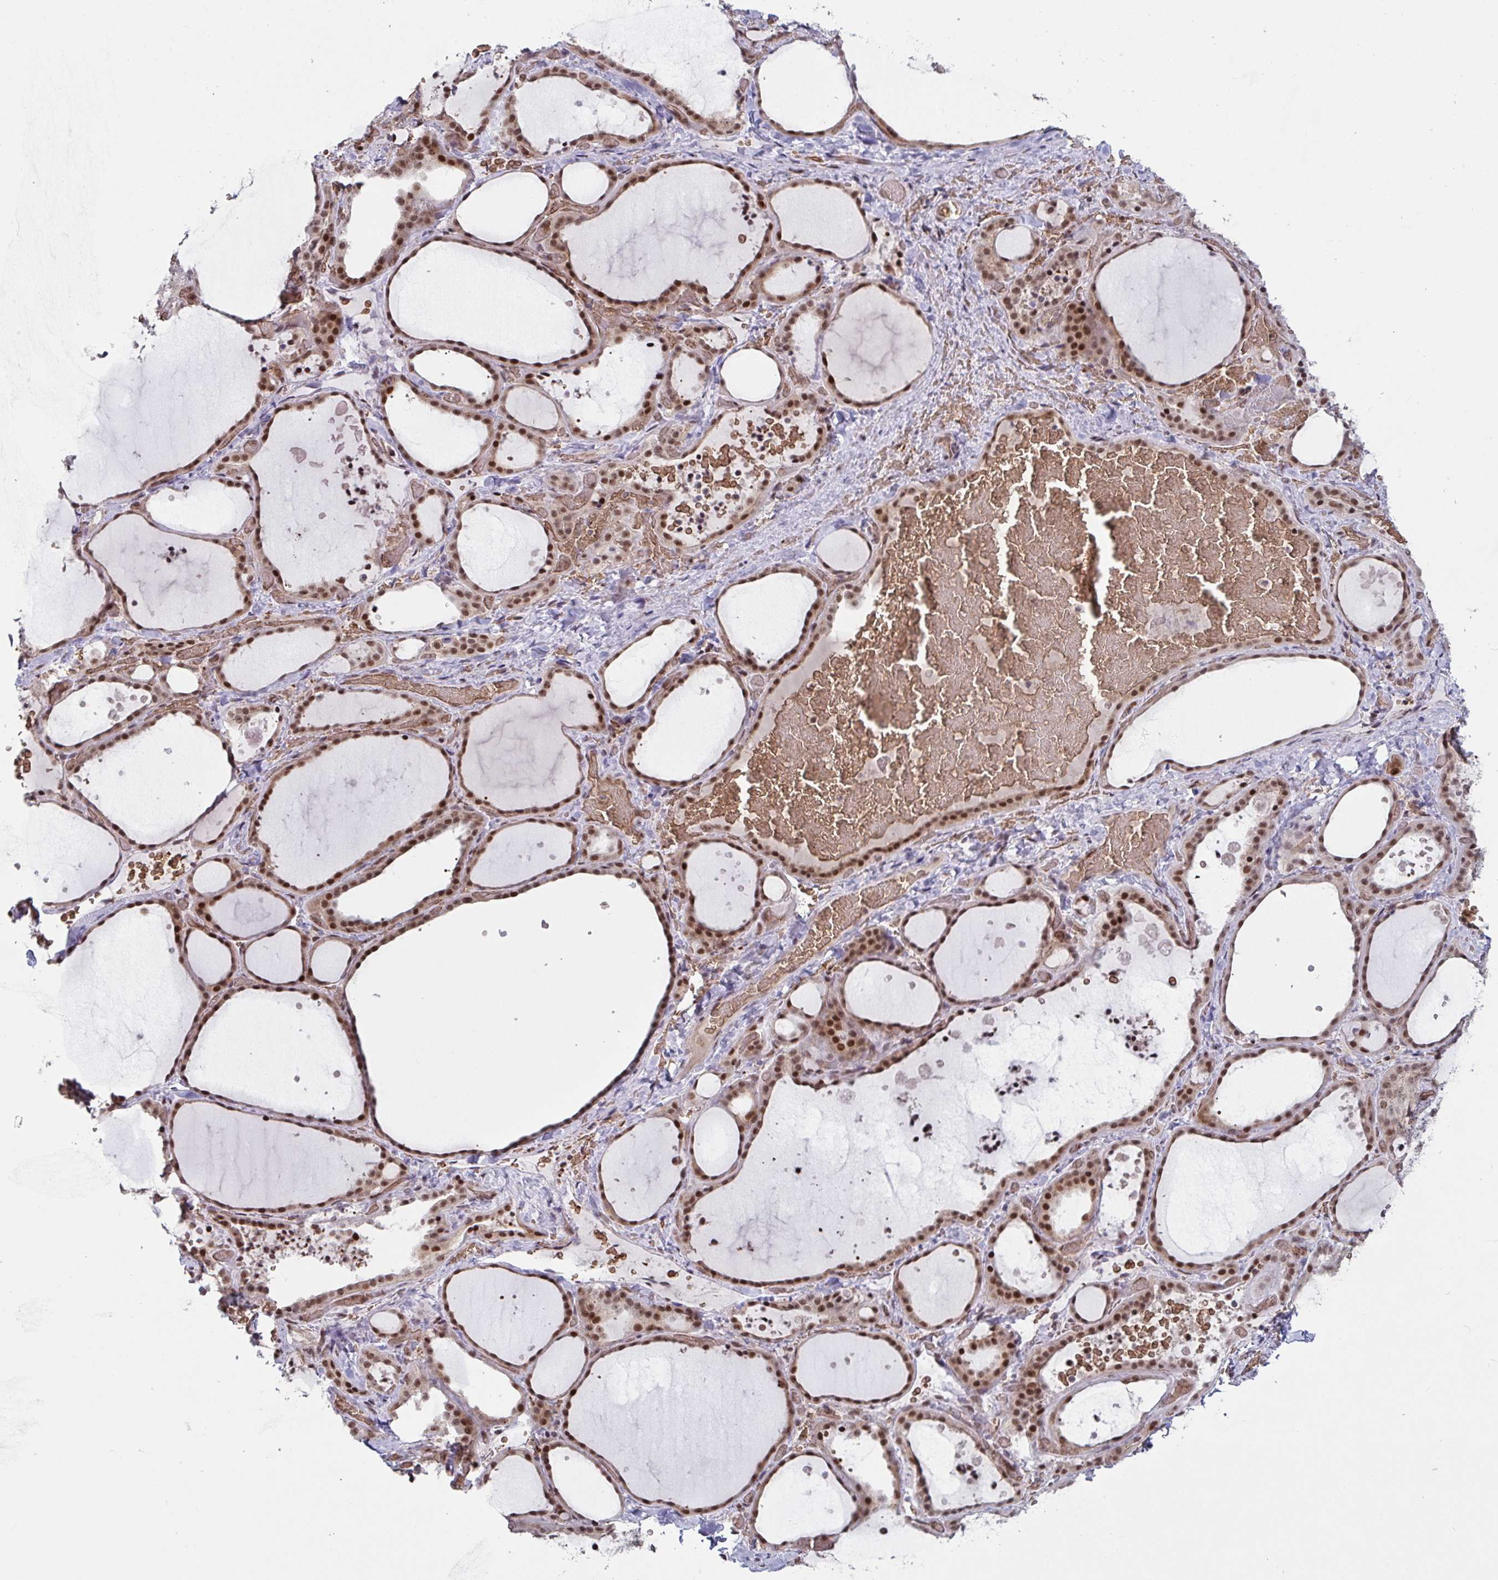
{"staining": {"intensity": "strong", "quantity": ">75%", "location": "nuclear"}, "tissue": "thyroid gland", "cell_type": "Glandular cells", "image_type": "normal", "snomed": [{"axis": "morphology", "description": "Normal tissue, NOS"}, {"axis": "topography", "description": "Thyroid gland"}], "caption": "Immunohistochemistry (IHC) image of normal thyroid gland: human thyroid gland stained using immunohistochemistry (IHC) shows high levels of strong protein expression localized specifically in the nuclear of glandular cells, appearing as a nuclear brown color.", "gene": "NLRP13", "patient": {"sex": "female", "age": 36}}